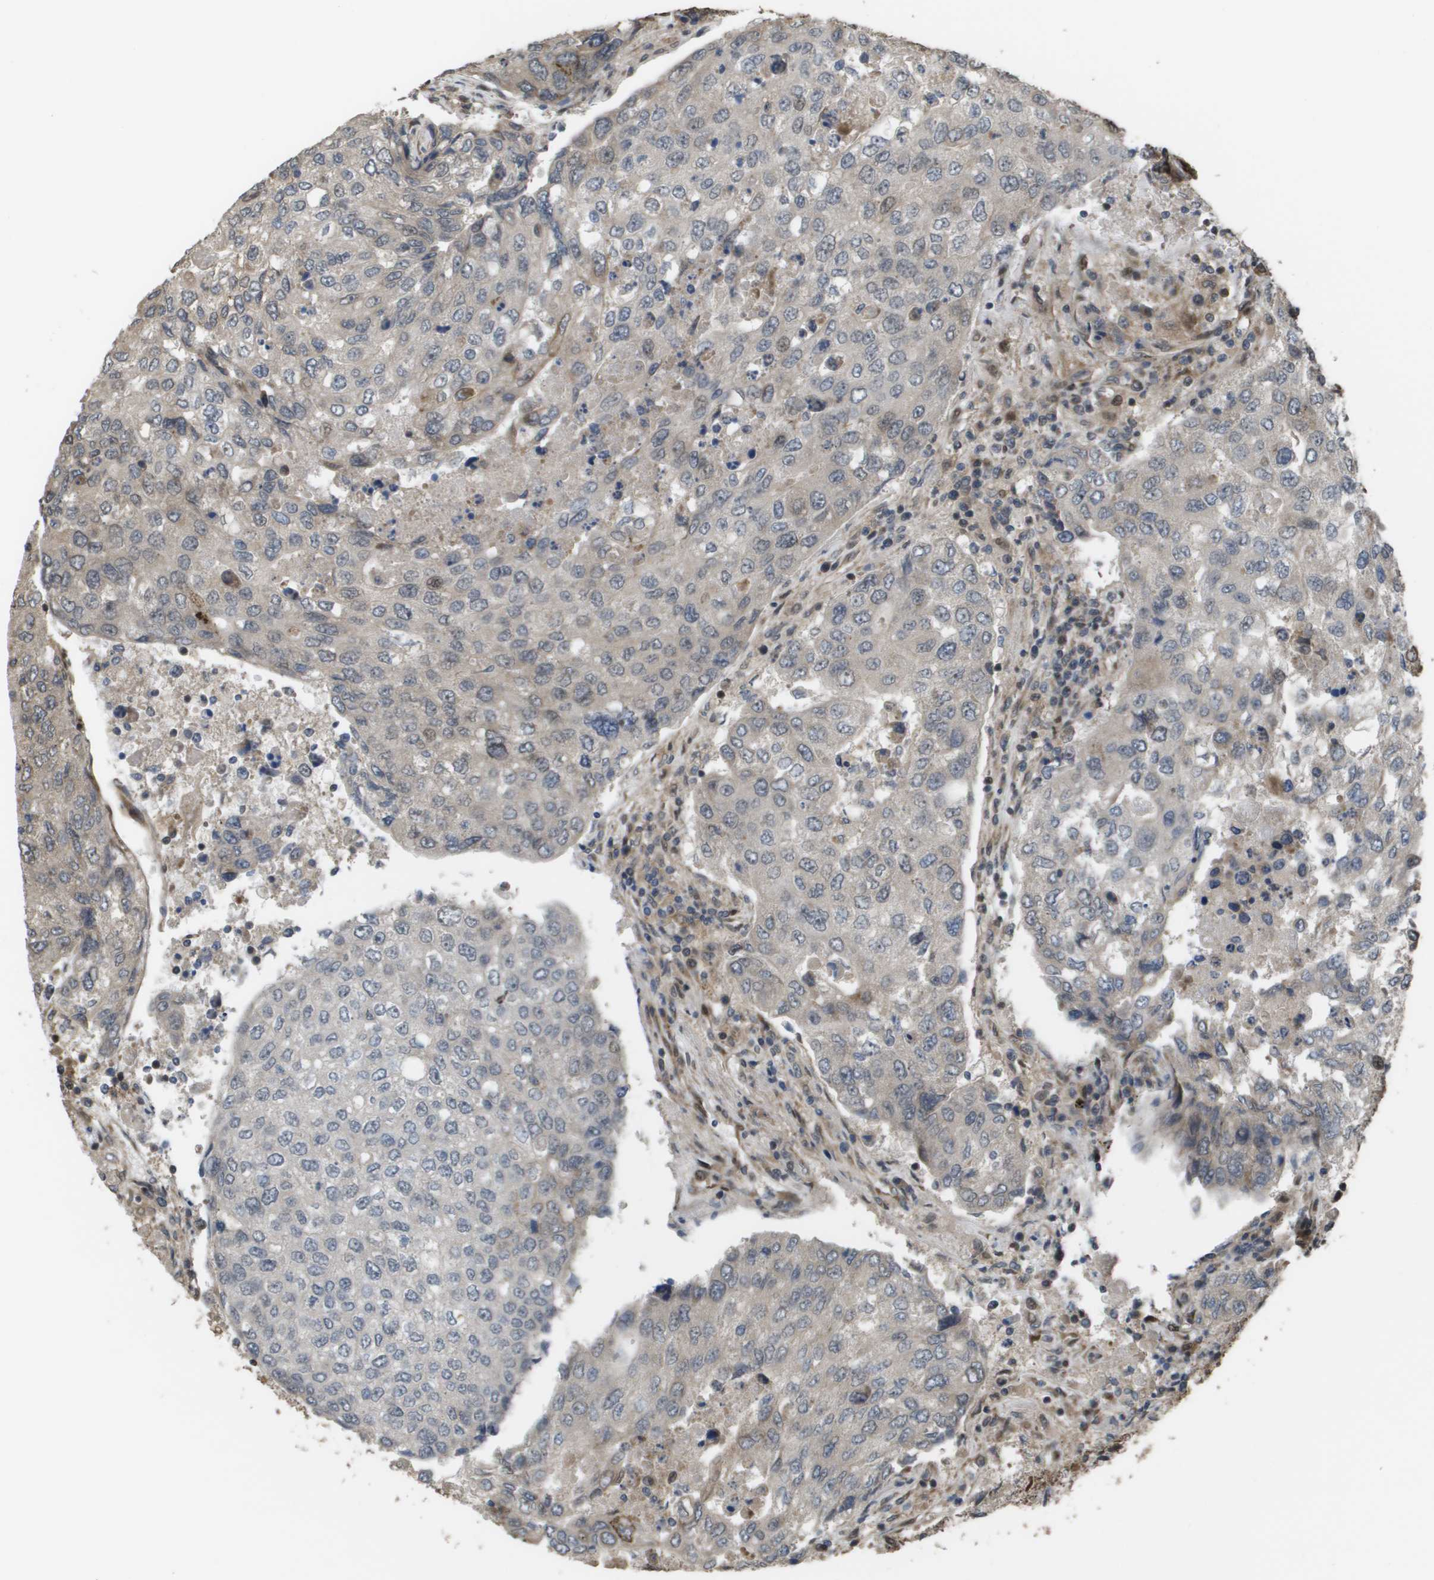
{"staining": {"intensity": "weak", "quantity": "<25%", "location": "nuclear"}, "tissue": "urothelial cancer", "cell_type": "Tumor cells", "image_type": "cancer", "snomed": [{"axis": "morphology", "description": "Urothelial carcinoma, High grade"}, {"axis": "topography", "description": "Lymph node"}, {"axis": "topography", "description": "Urinary bladder"}], "caption": "Immunohistochemistry (IHC) image of neoplastic tissue: urothelial cancer stained with DAB (3,3'-diaminobenzidine) shows no significant protein positivity in tumor cells.", "gene": "AXIN2", "patient": {"sex": "male", "age": 51}}